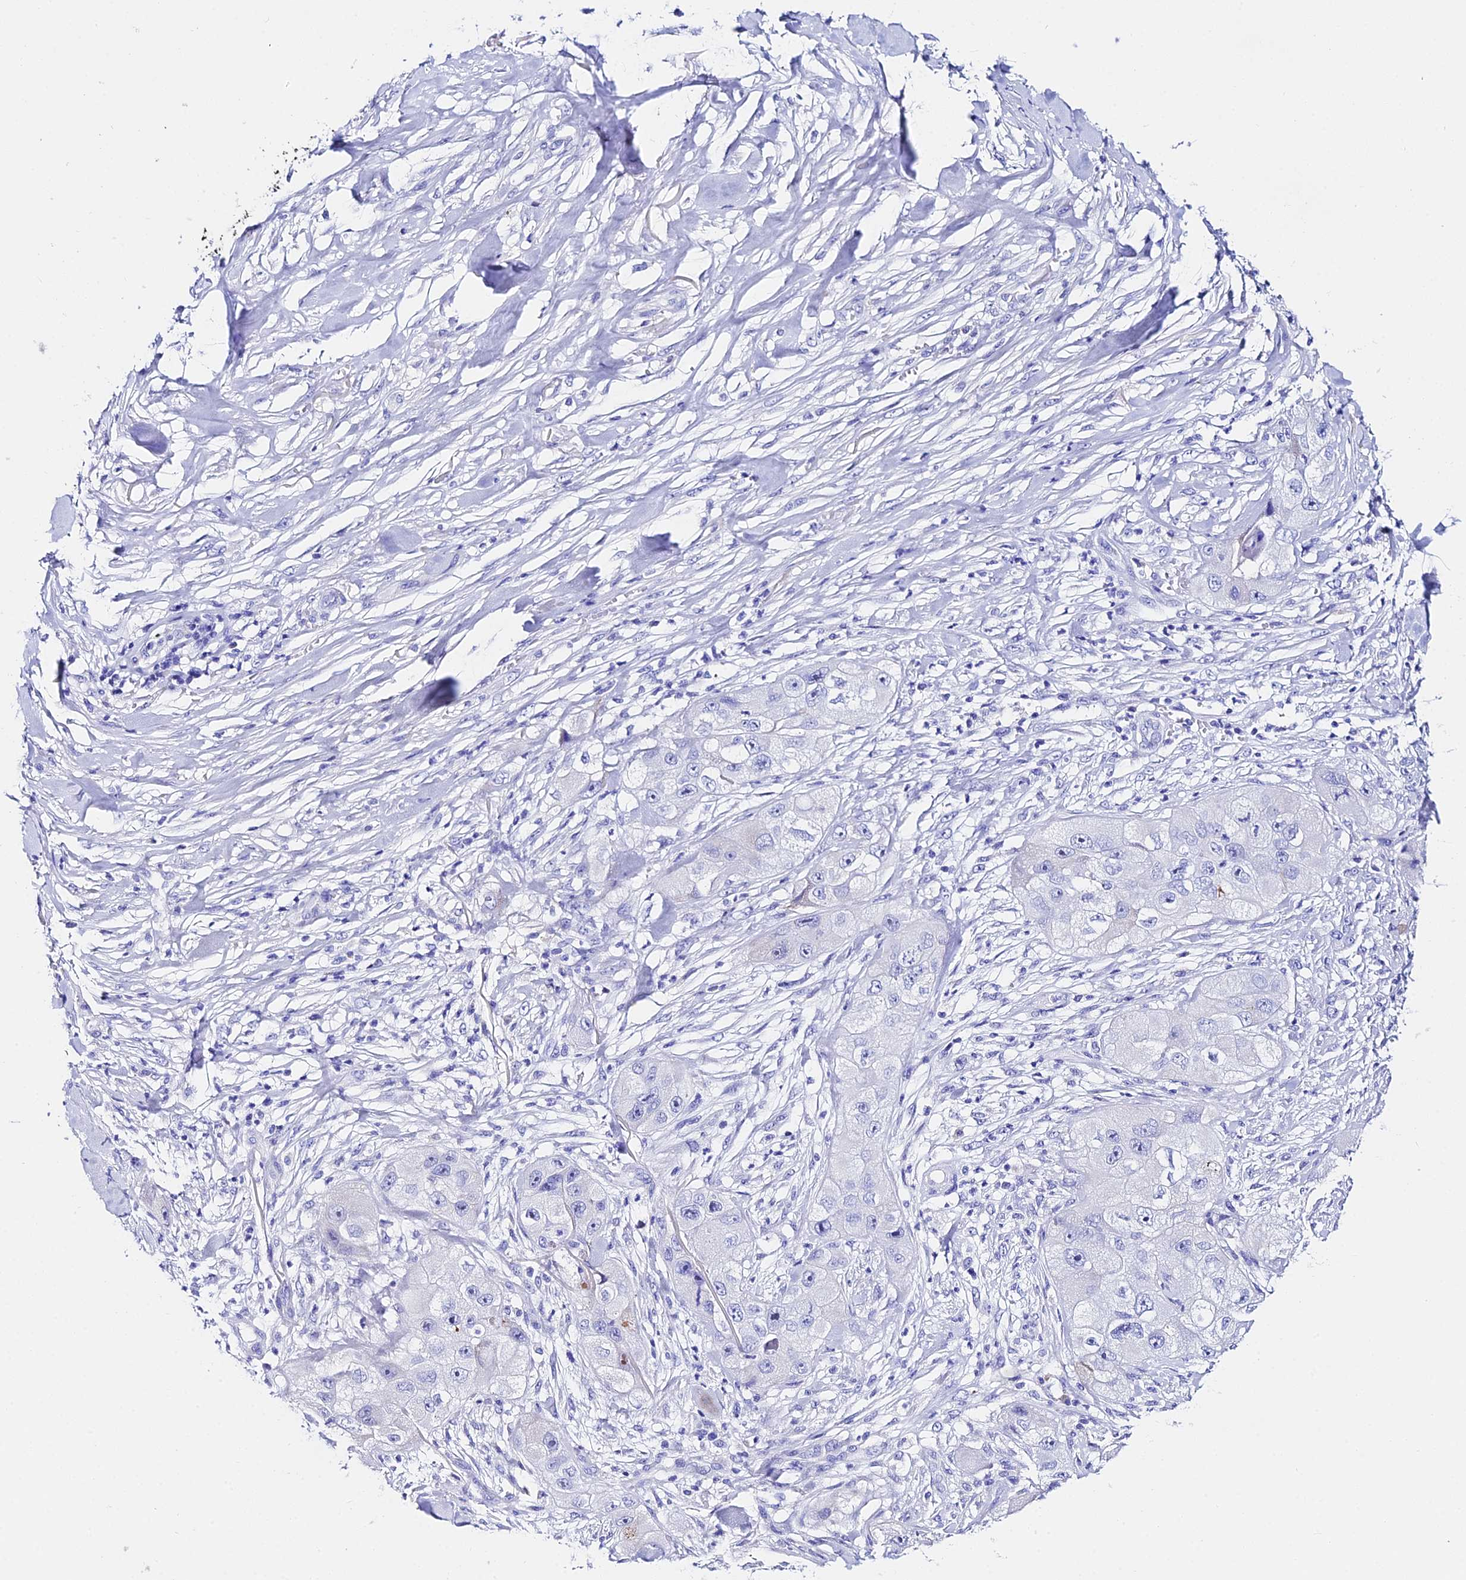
{"staining": {"intensity": "negative", "quantity": "none", "location": "none"}, "tissue": "skin cancer", "cell_type": "Tumor cells", "image_type": "cancer", "snomed": [{"axis": "morphology", "description": "Squamous cell carcinoma, NOS"}, {"axis": "topography", "description": "Skin"}, {"axis": "topography", "description": "Subcutis"}], "caption": "IHC micrograph of human squamous cell carcinoma (skin) stained for a protein (brown), which shows no expression in tumor cells.", "gene": "CEP41", "patient": {"sex": "male", "age": 73}}